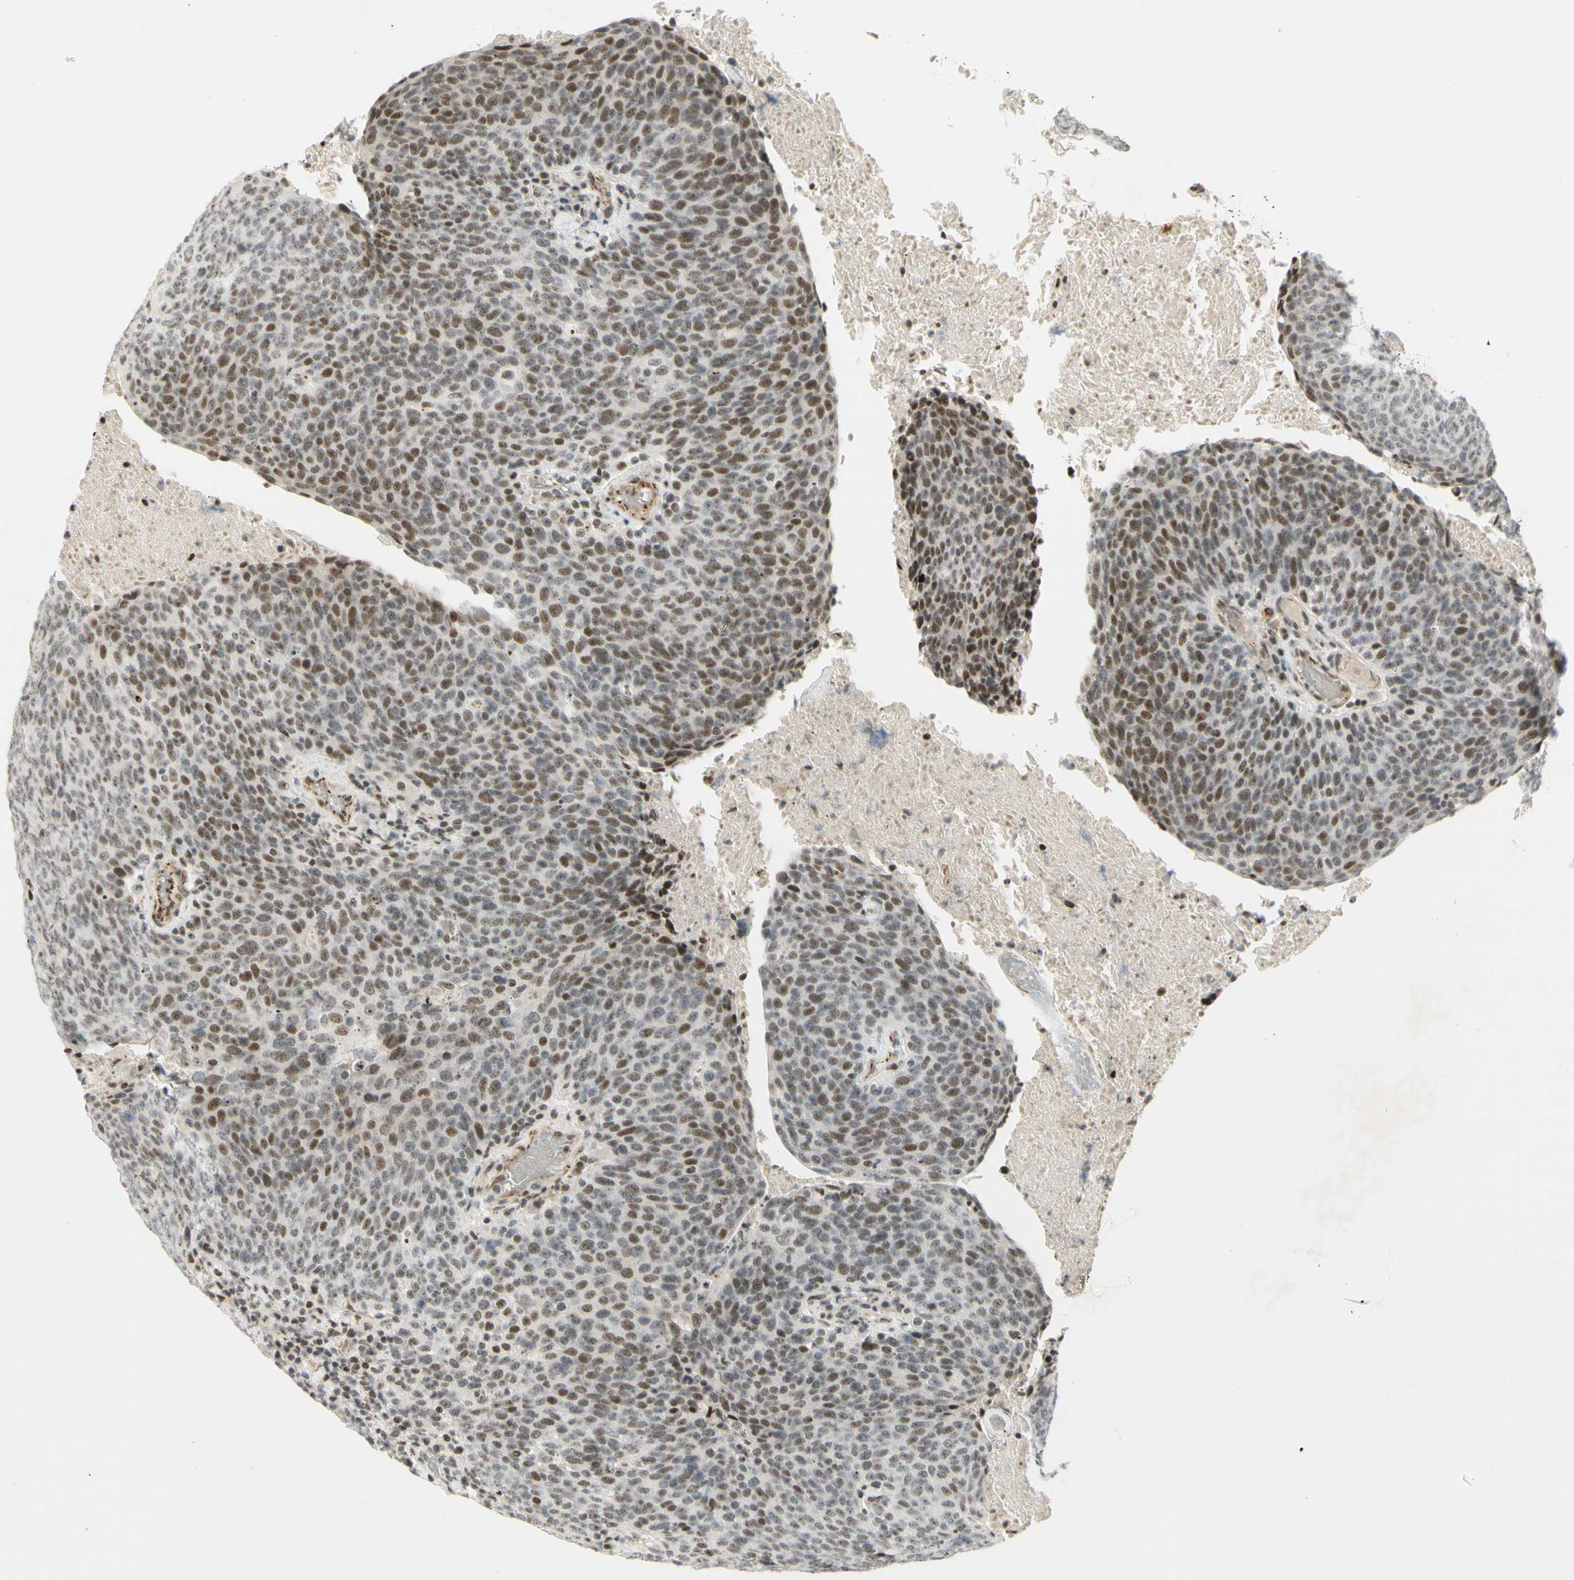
{"staining": {"intensity": "moderate", "quantity": ">75%", "location": "nuclear"}, "tissue": "head and neck cancer", "cell_type": "Tumor cells", "image_type": "cancer", "snomed": [{"axis": "morphology", "description": "Squamous cell carcinoma, NOS"}, {"axis": "morphology", "description": "Squamous cell carcinoma, metastatic, NOS"}, {"axis": "topography", "description": "Lymph node"}, {"axis": "topography", "description": "Head-Neck"}], "caption": "Protein staining displays moderate nuclear staining in about >75% of tumor cells in head and neck cancer.", "gene": "IRF1", "patient": {"sex": "male", "age": 62}}